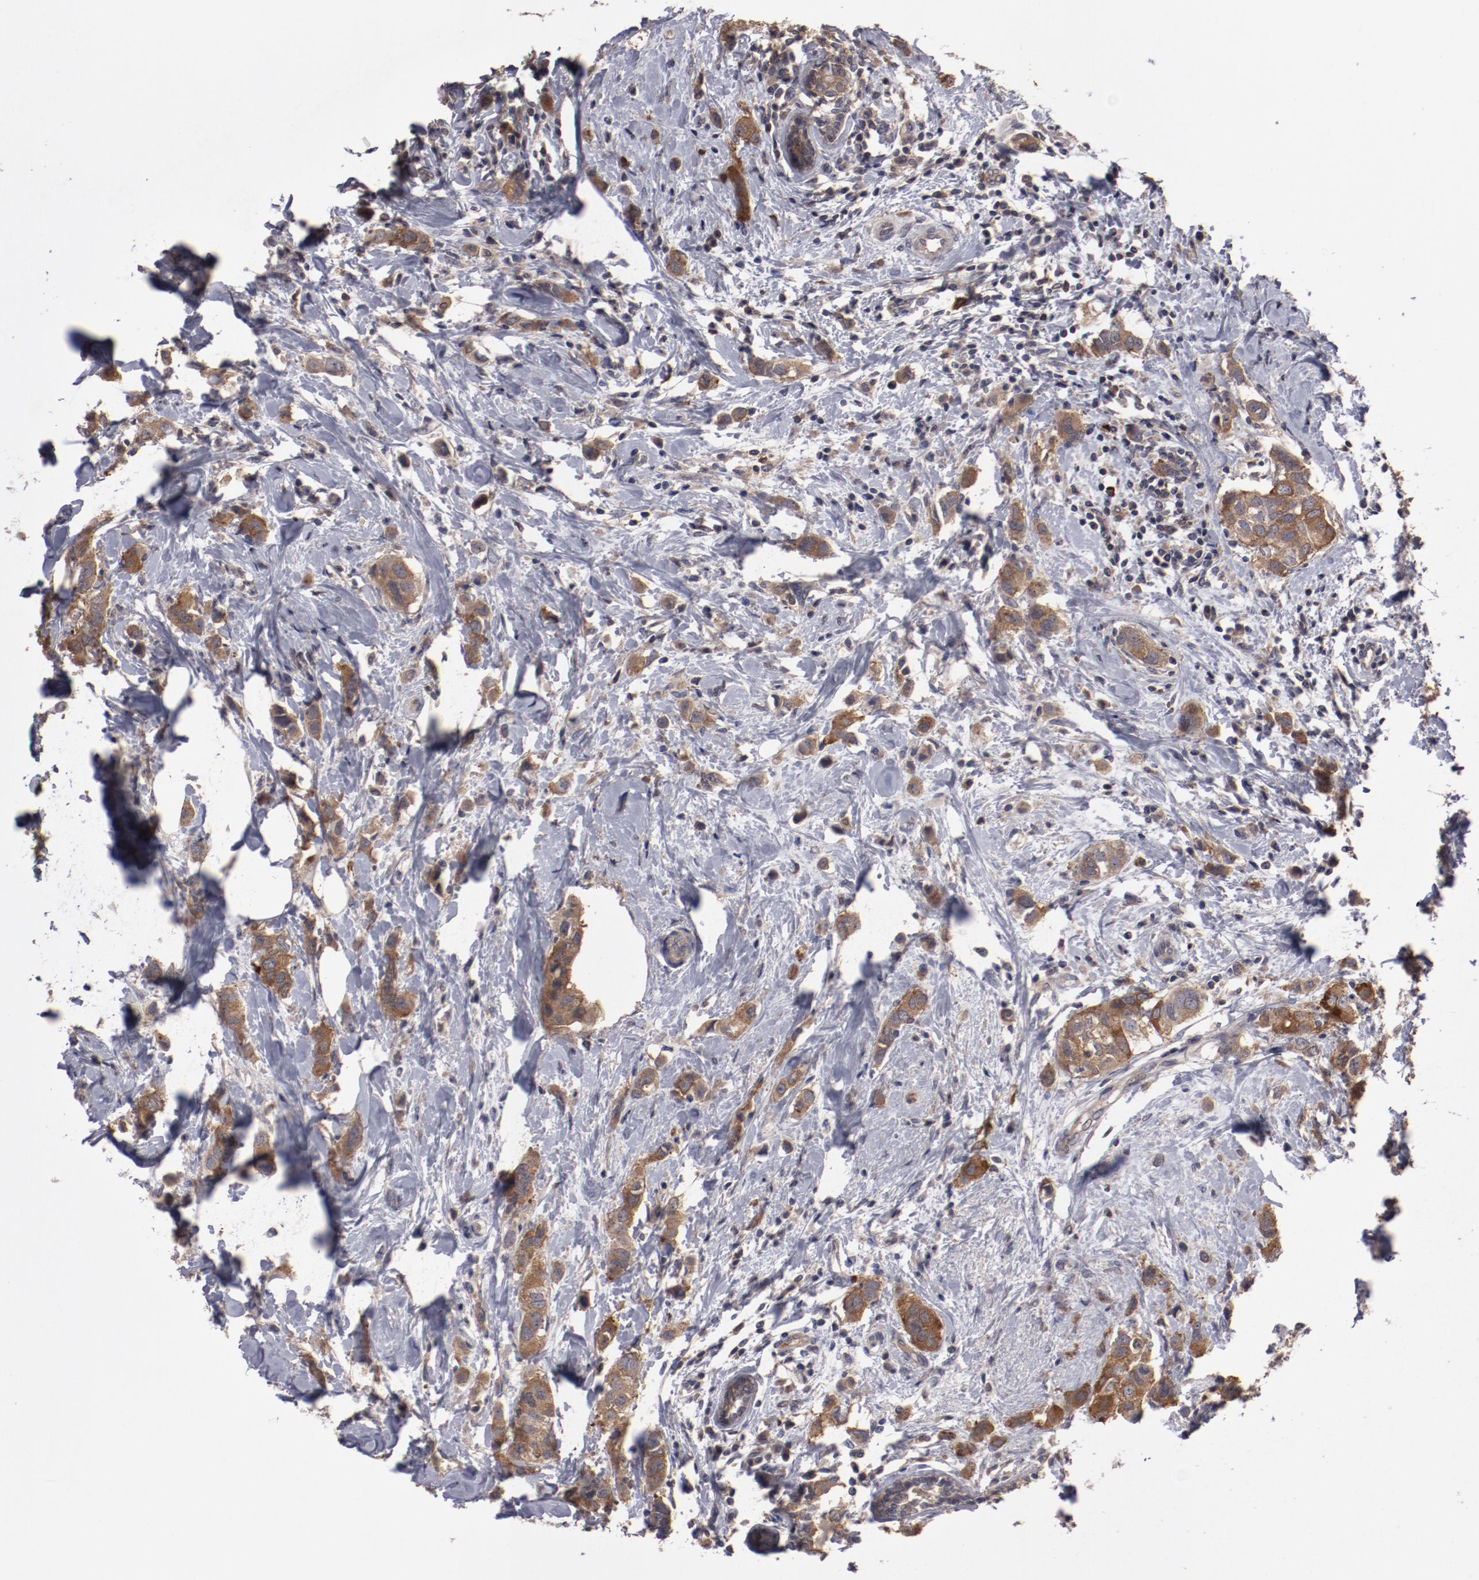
{"staining": {"intensity": "strong", "quantity": ">75%", "location": "cytoplasmic/membranous"}, "tissue": "breast cancer", "cell_type": "Tumor cells", "image_type": "cancer", "snomed": [{"axis": "morphology", "description": "Normal tissue, NOS"}, {"axis": "morphology", "description": "Duct carcinoma"}, {"axis": "topography", "description": "Breast"}], "caption": "Immunohistochemistry (DAB (3,3'-diaminobenzidine)) staining of breast cancer displays strong cytoplasmic/membranous protein positivity in about >75% of tumor cells.", "gene": "LRRC75B", "patient": {"sex": "female", "age": 50}}